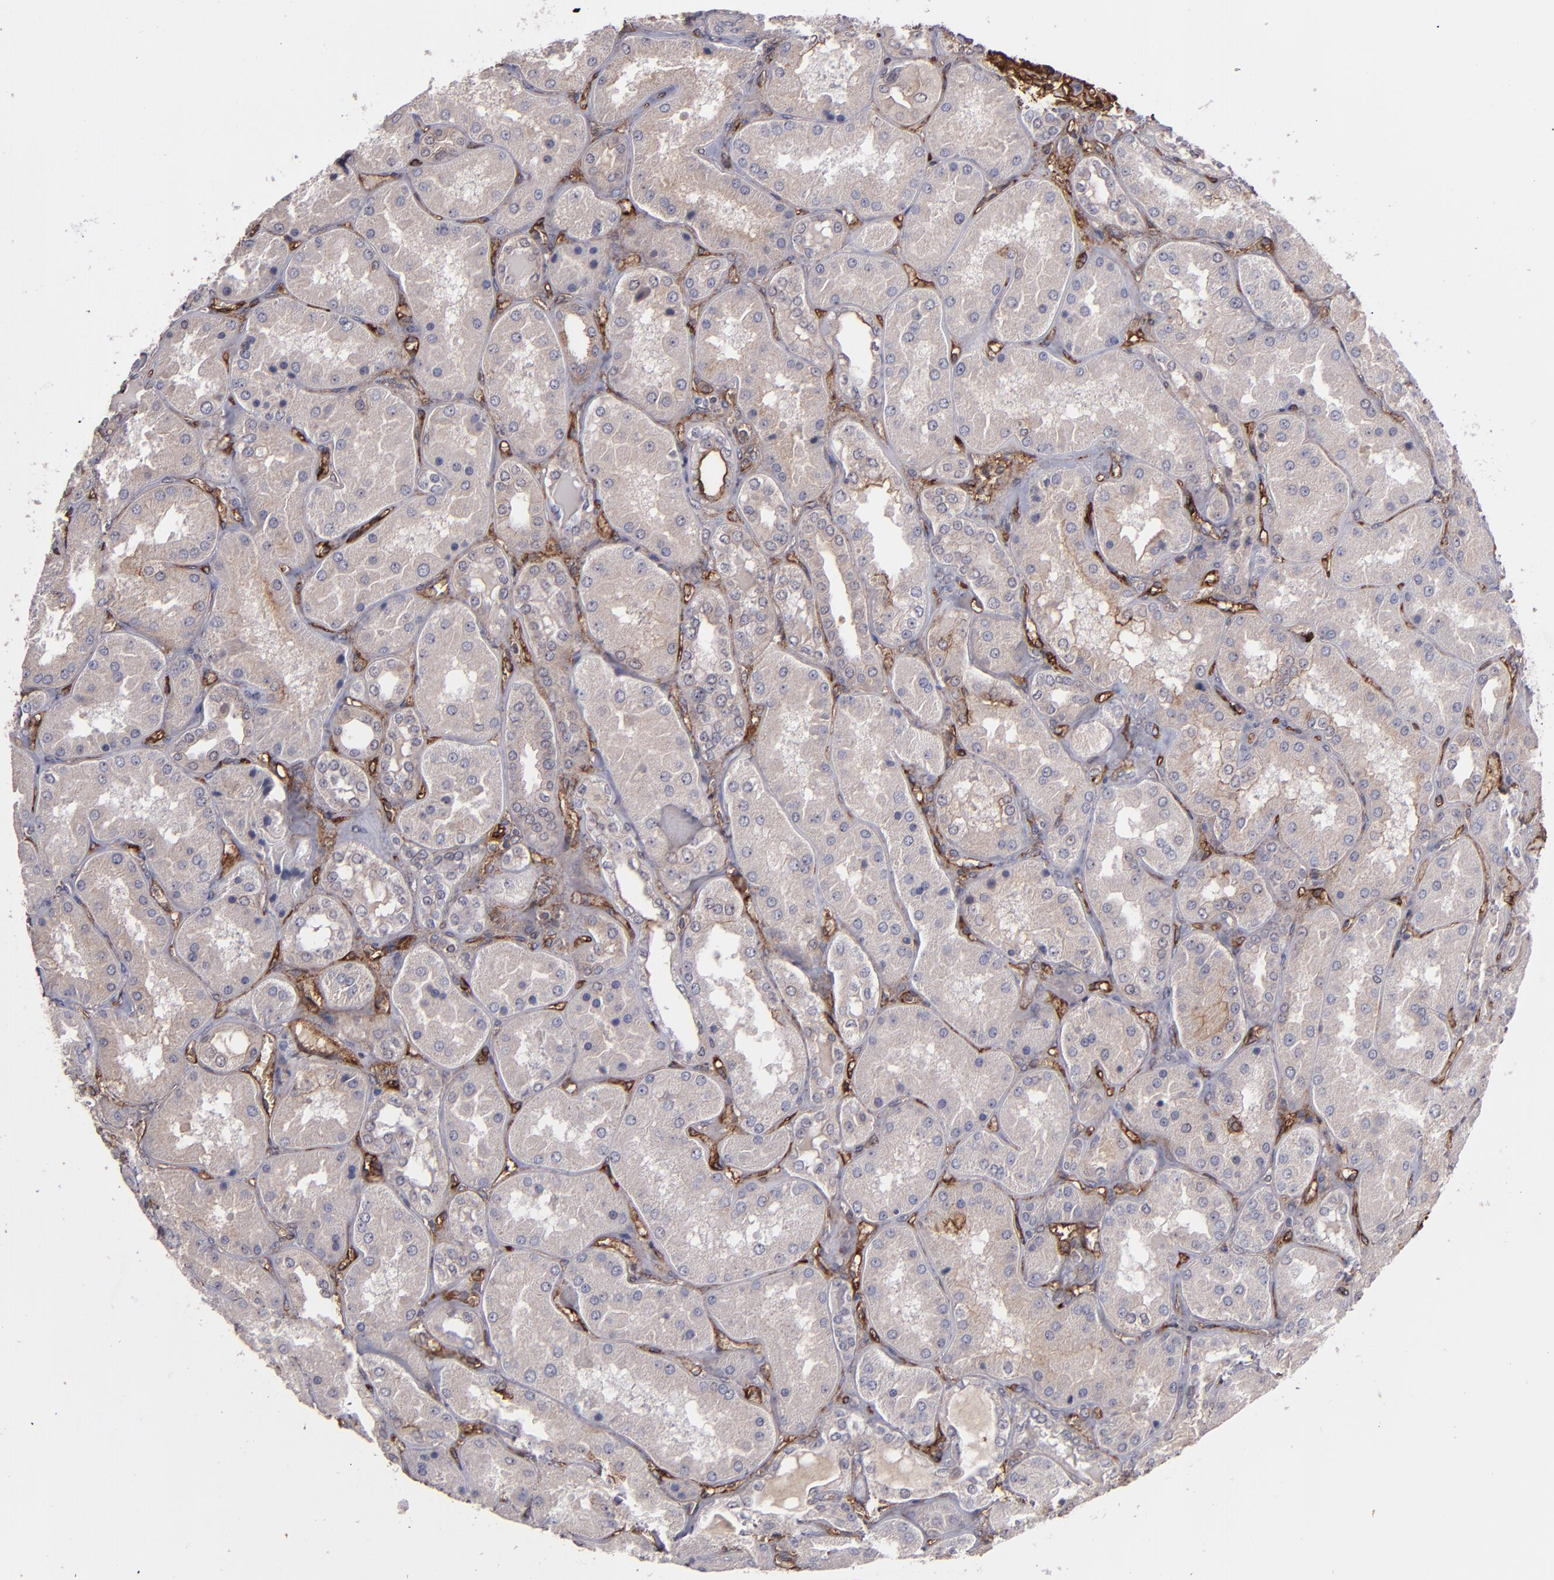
{"staining": {"intensity": "strong", "quantity": ">75%", "location": "cytoplasmic/membranous"}, "tissue": "kidney", "cell_type": "Cells in glomeruli", "image_type": "normal", "snomed": [{"axis": "morphology", "description": "Normal tissue, NOS"}, {"axis": "topography", "description": "Kidney"}], "caption": "About >75% of cells in glomeruli in normal kidney show strong cytoplasmic/membranous protein positivity as visualized by brown immunohistochemical staining.", "gene": "ICAM1", "patient": {"sex": "female", "age": 56}}